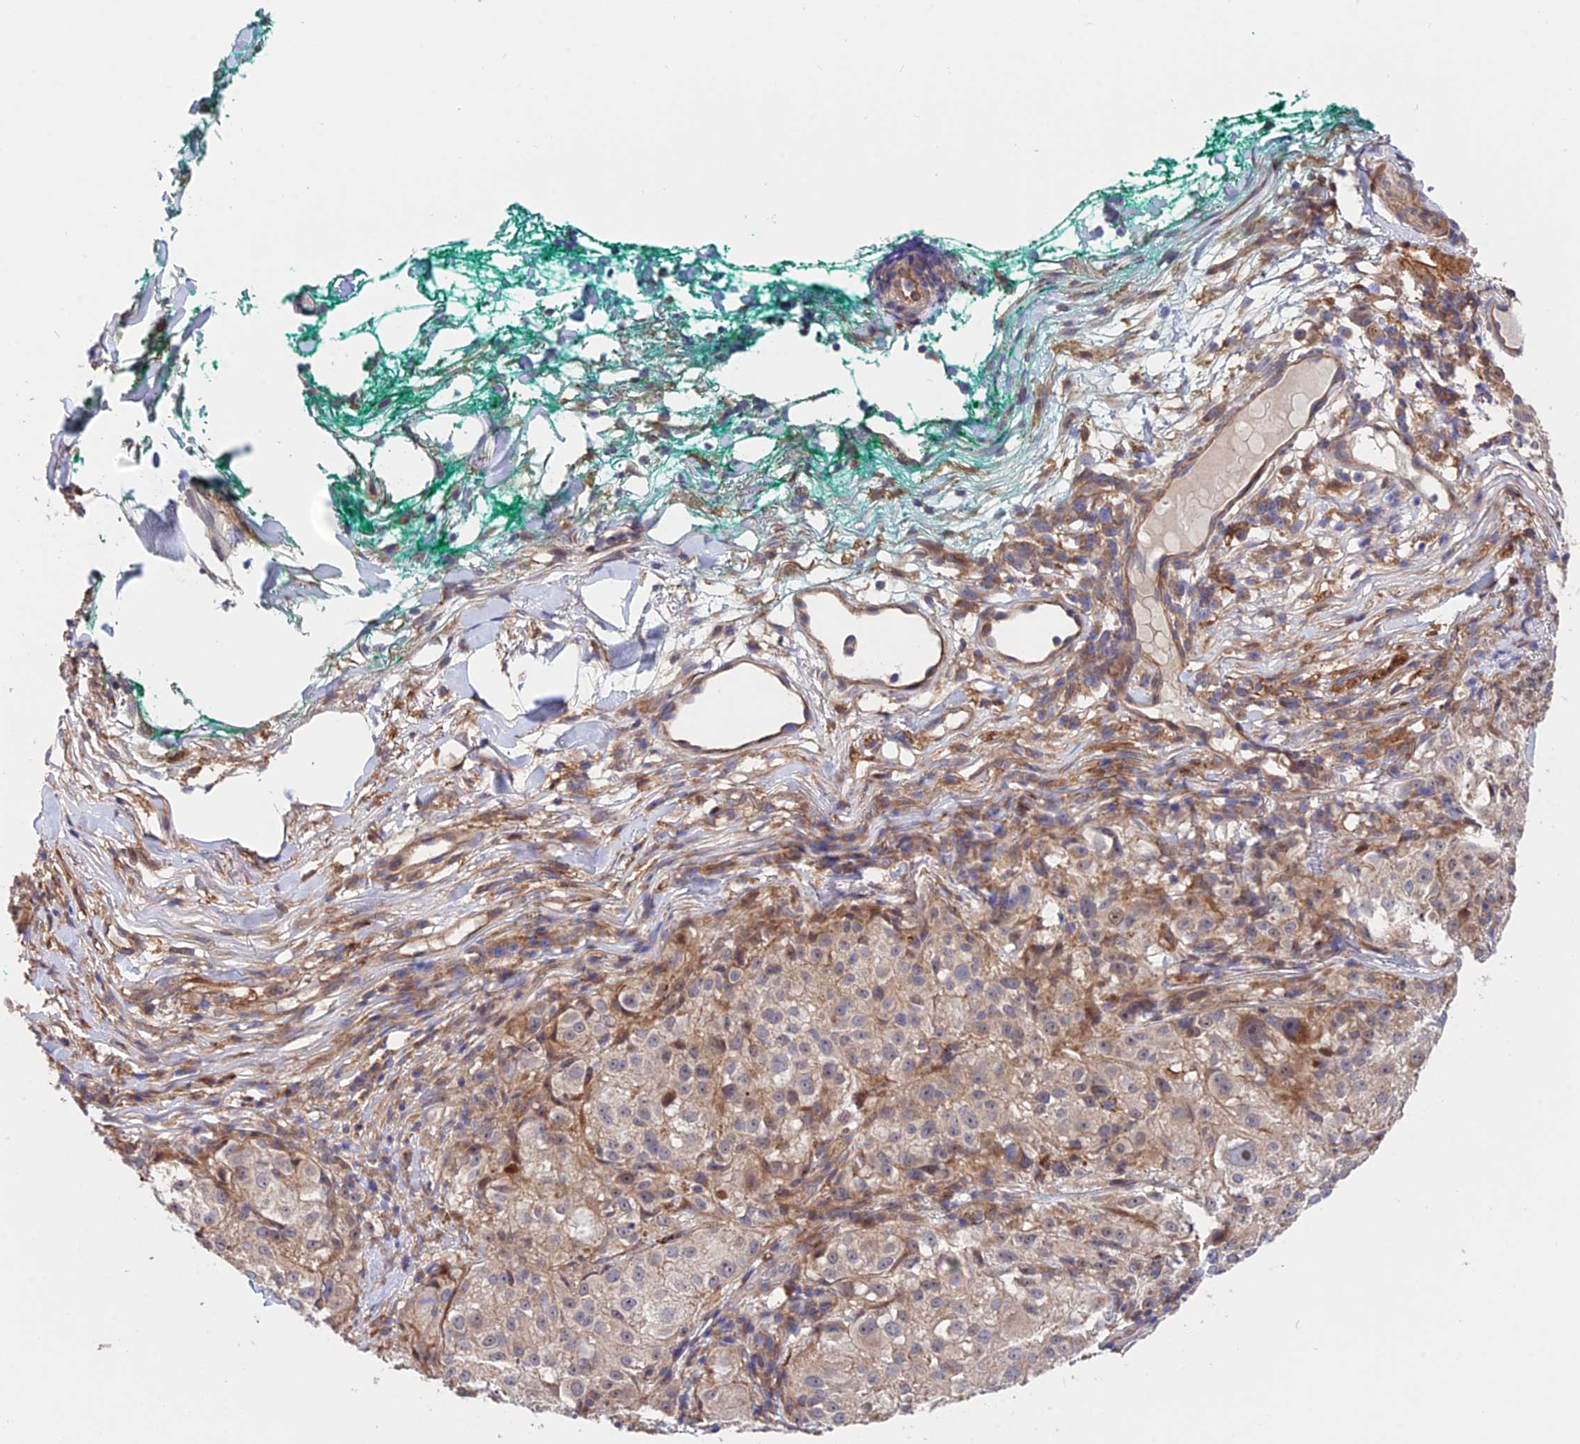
{"staining": {"intensity": "weak", "quantity": "<25%", "location": "cytoplasmic/membranous"}, "tissue": "melanoma", "cell_type": "Tumor cells", "image_type": "cancer", "snomed": [{"axis": "morphology", "description": "Necrosis, NOS"}, {"axis": "morphology", "description": "Malignant melanoma, NOS"}, {"axis": "topography", "description": "Skin"}], "caption": "IHC of malignant melanoma exhibits no positivity in tumor cells.", "gene": "CDC37L1", "patient": {"sex": "female", "age": 87}}